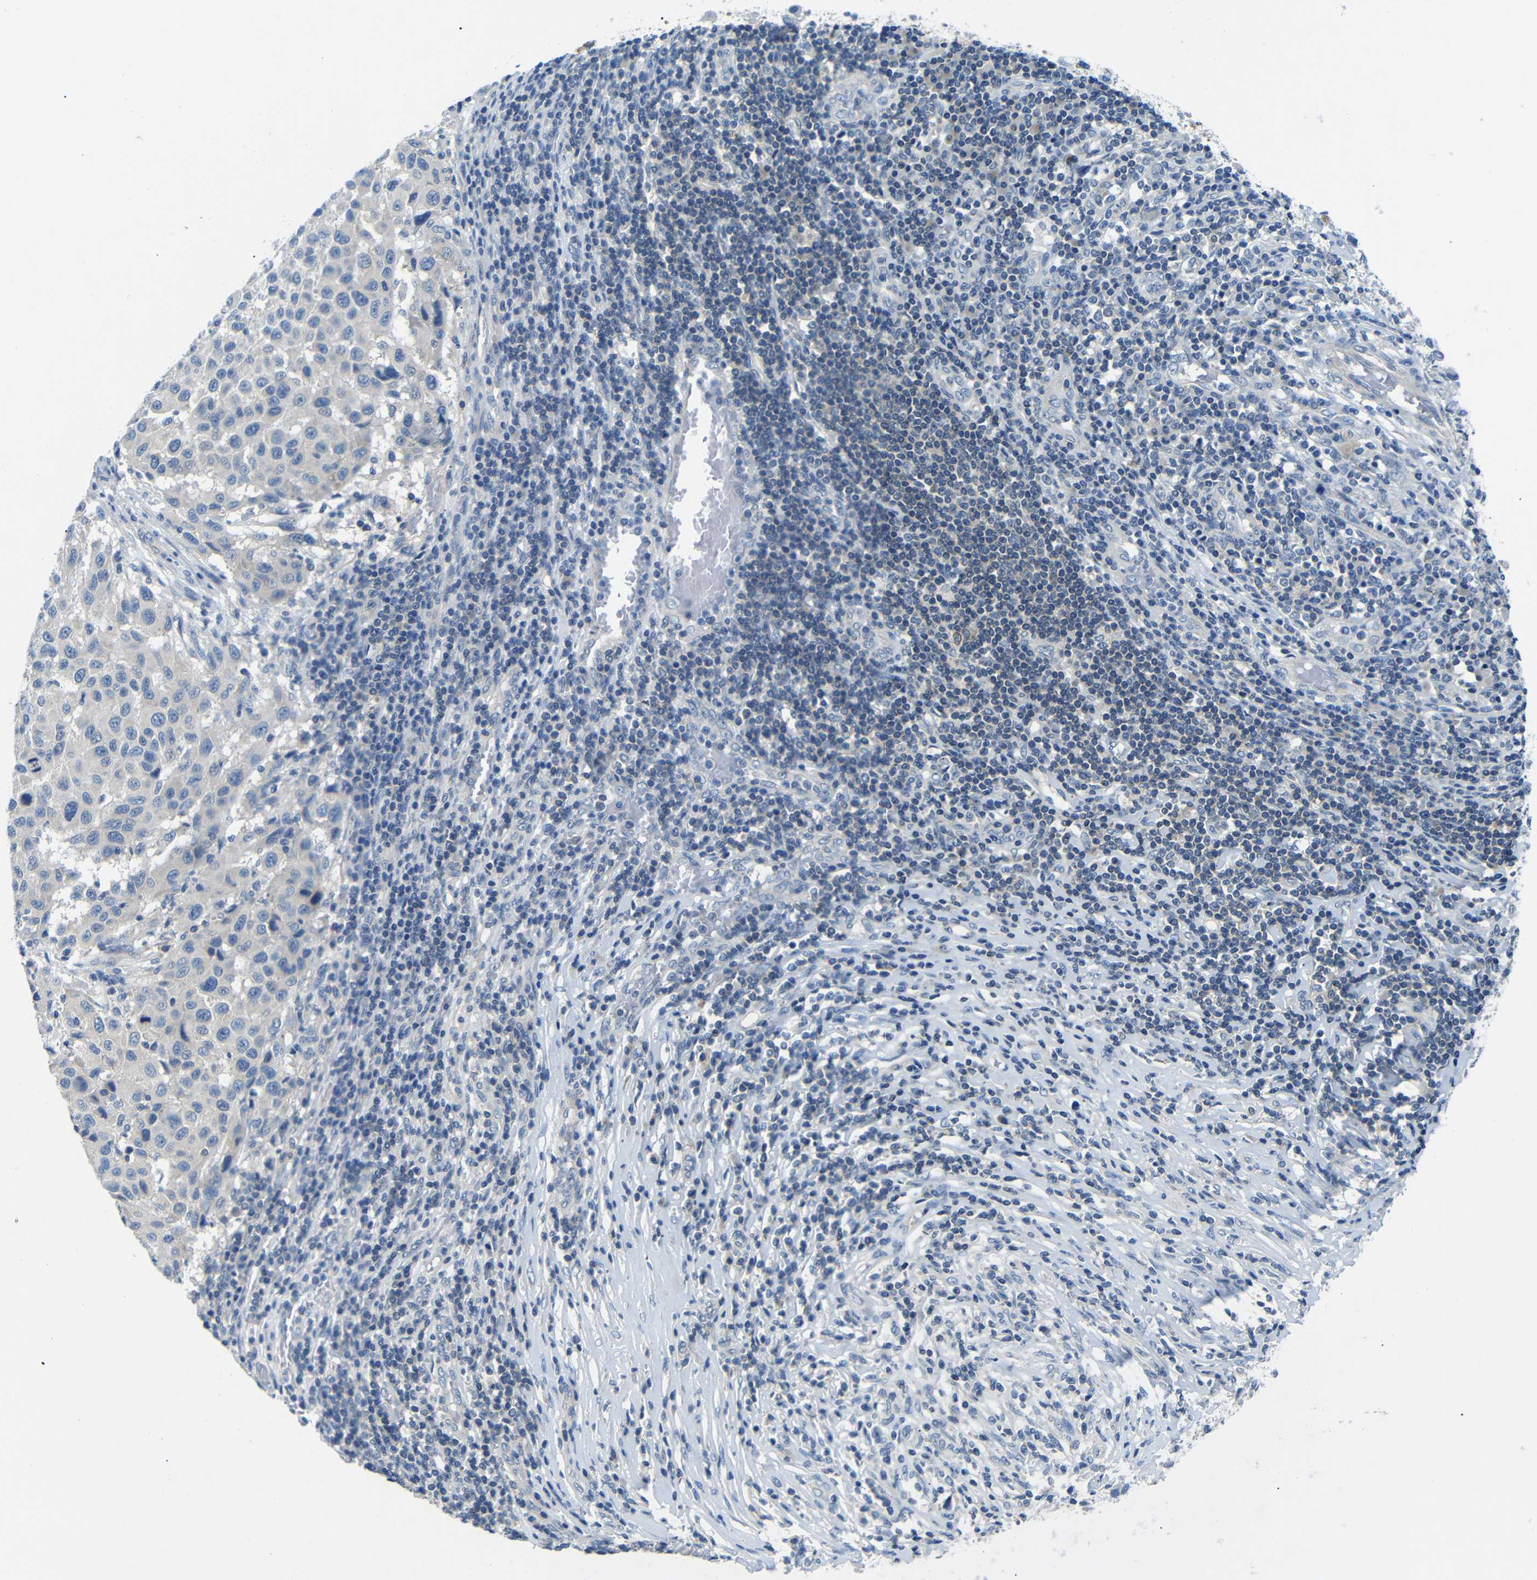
{"staining": {"intensity": "negative", "quantity": "none", "location": "none"}, "tissue": "melanoma", "cell_type": "Tumor cells", "image_type": "cancer", "snomed": [{"axis": "morphology", "description": "Malignant melanoma, Metastatic site"}, {"axis": "topography", "description": "Lymph node"}], "caption": "Photomicrograph shows no significant protein staining in tumor cells of melanoma.", "gene": "DCP1A", "patient": {"sex": "male", "age": 61}}